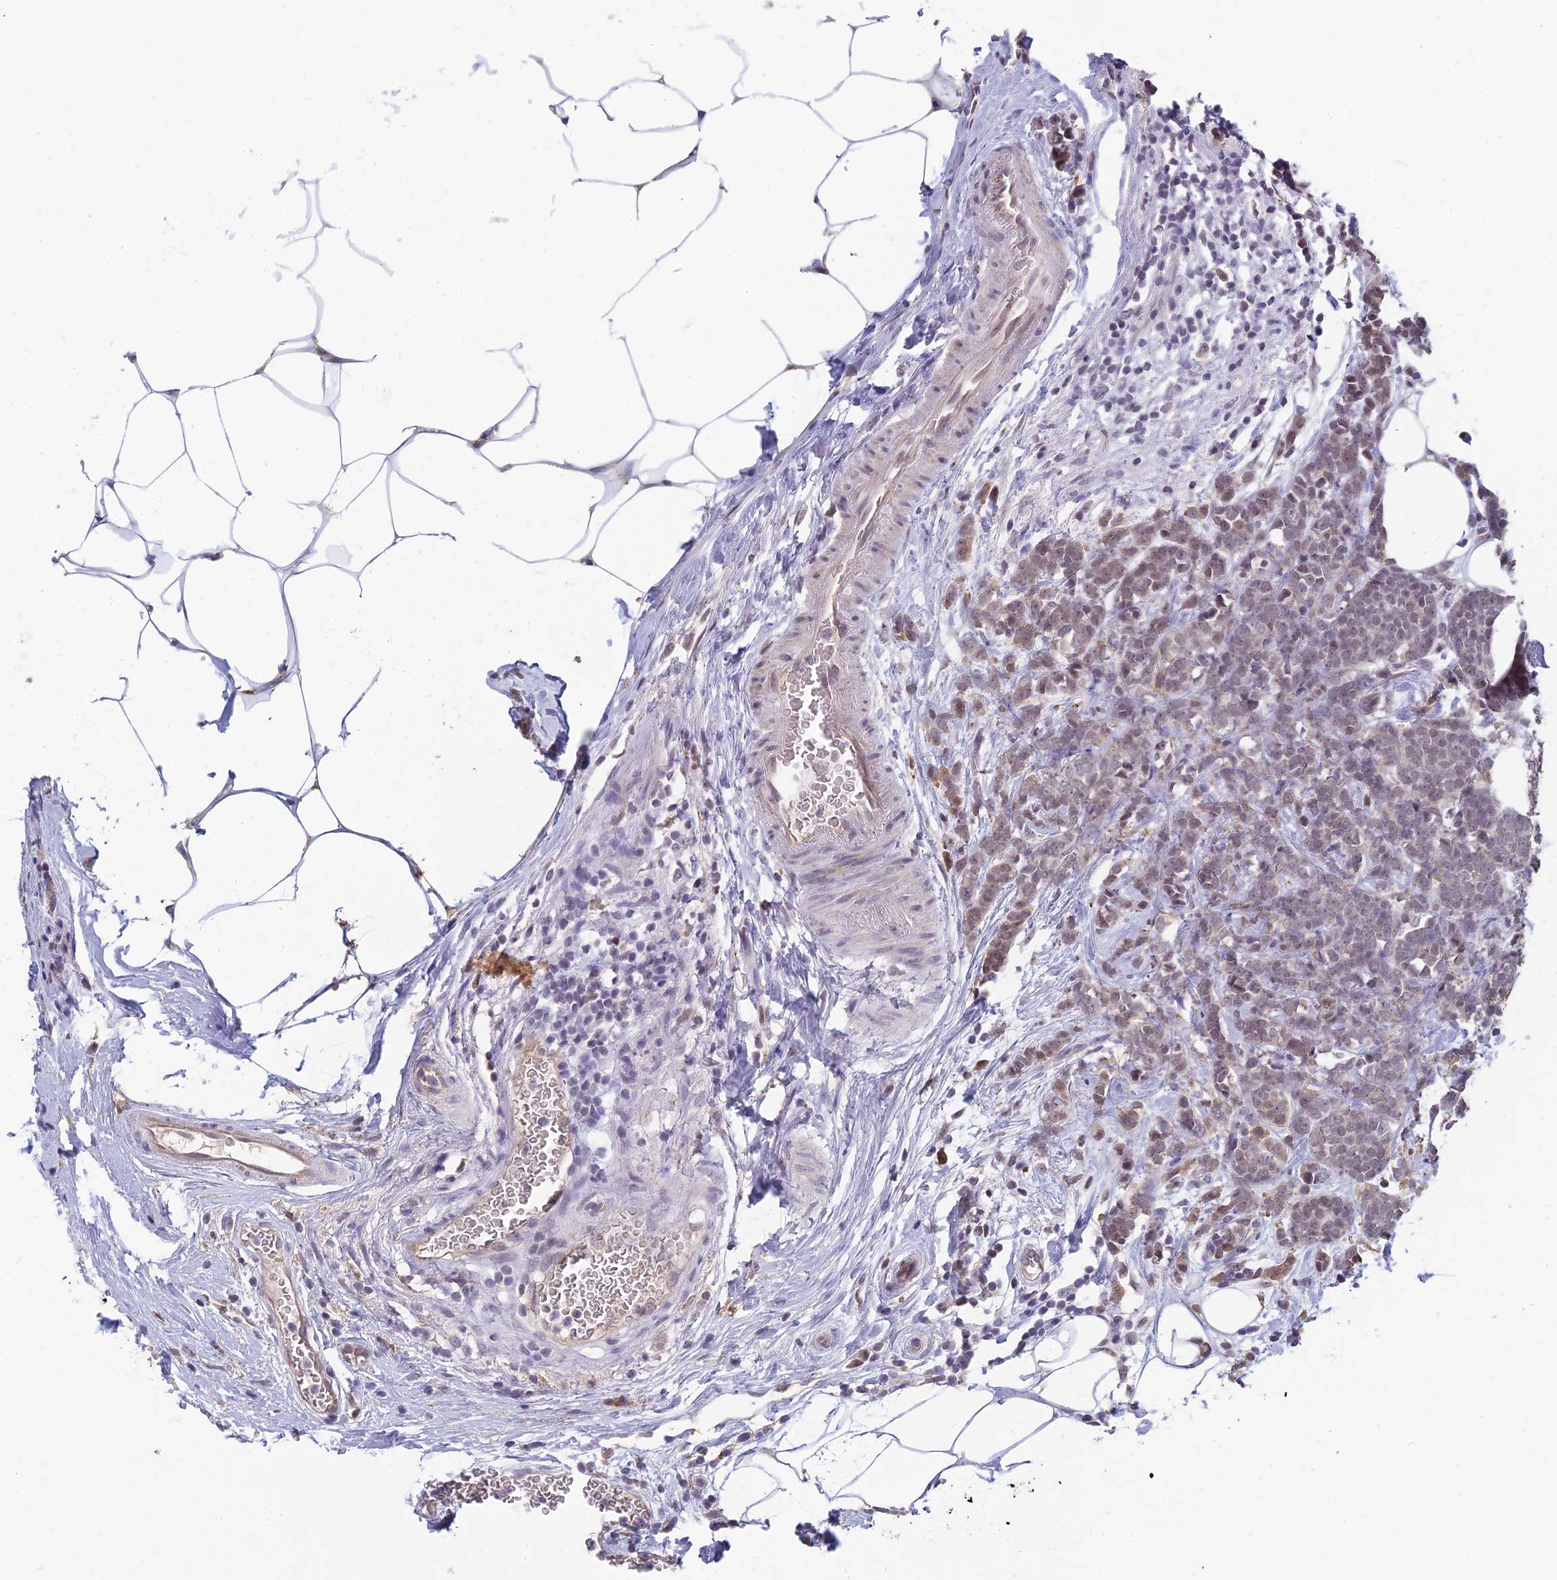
{"staining": {"intensity": "weak", "quantity": "25%-75%", "location": "nuclear"}, "tissue": "breast cancer", "cell_type": "Tumor cells", "image_type": "cancer", "snomed": [{"axis": "morphology", "description": "Lobular carcinoma"}, {"axis": "topography", "description": "Breast"}], "caption": "The immunohistochemical stain highlights weak nuclear expression in tumor cells of breast cancer tissue.", "gene": "MT-CO3", "patient": {"sex": "female", "age": 58}}